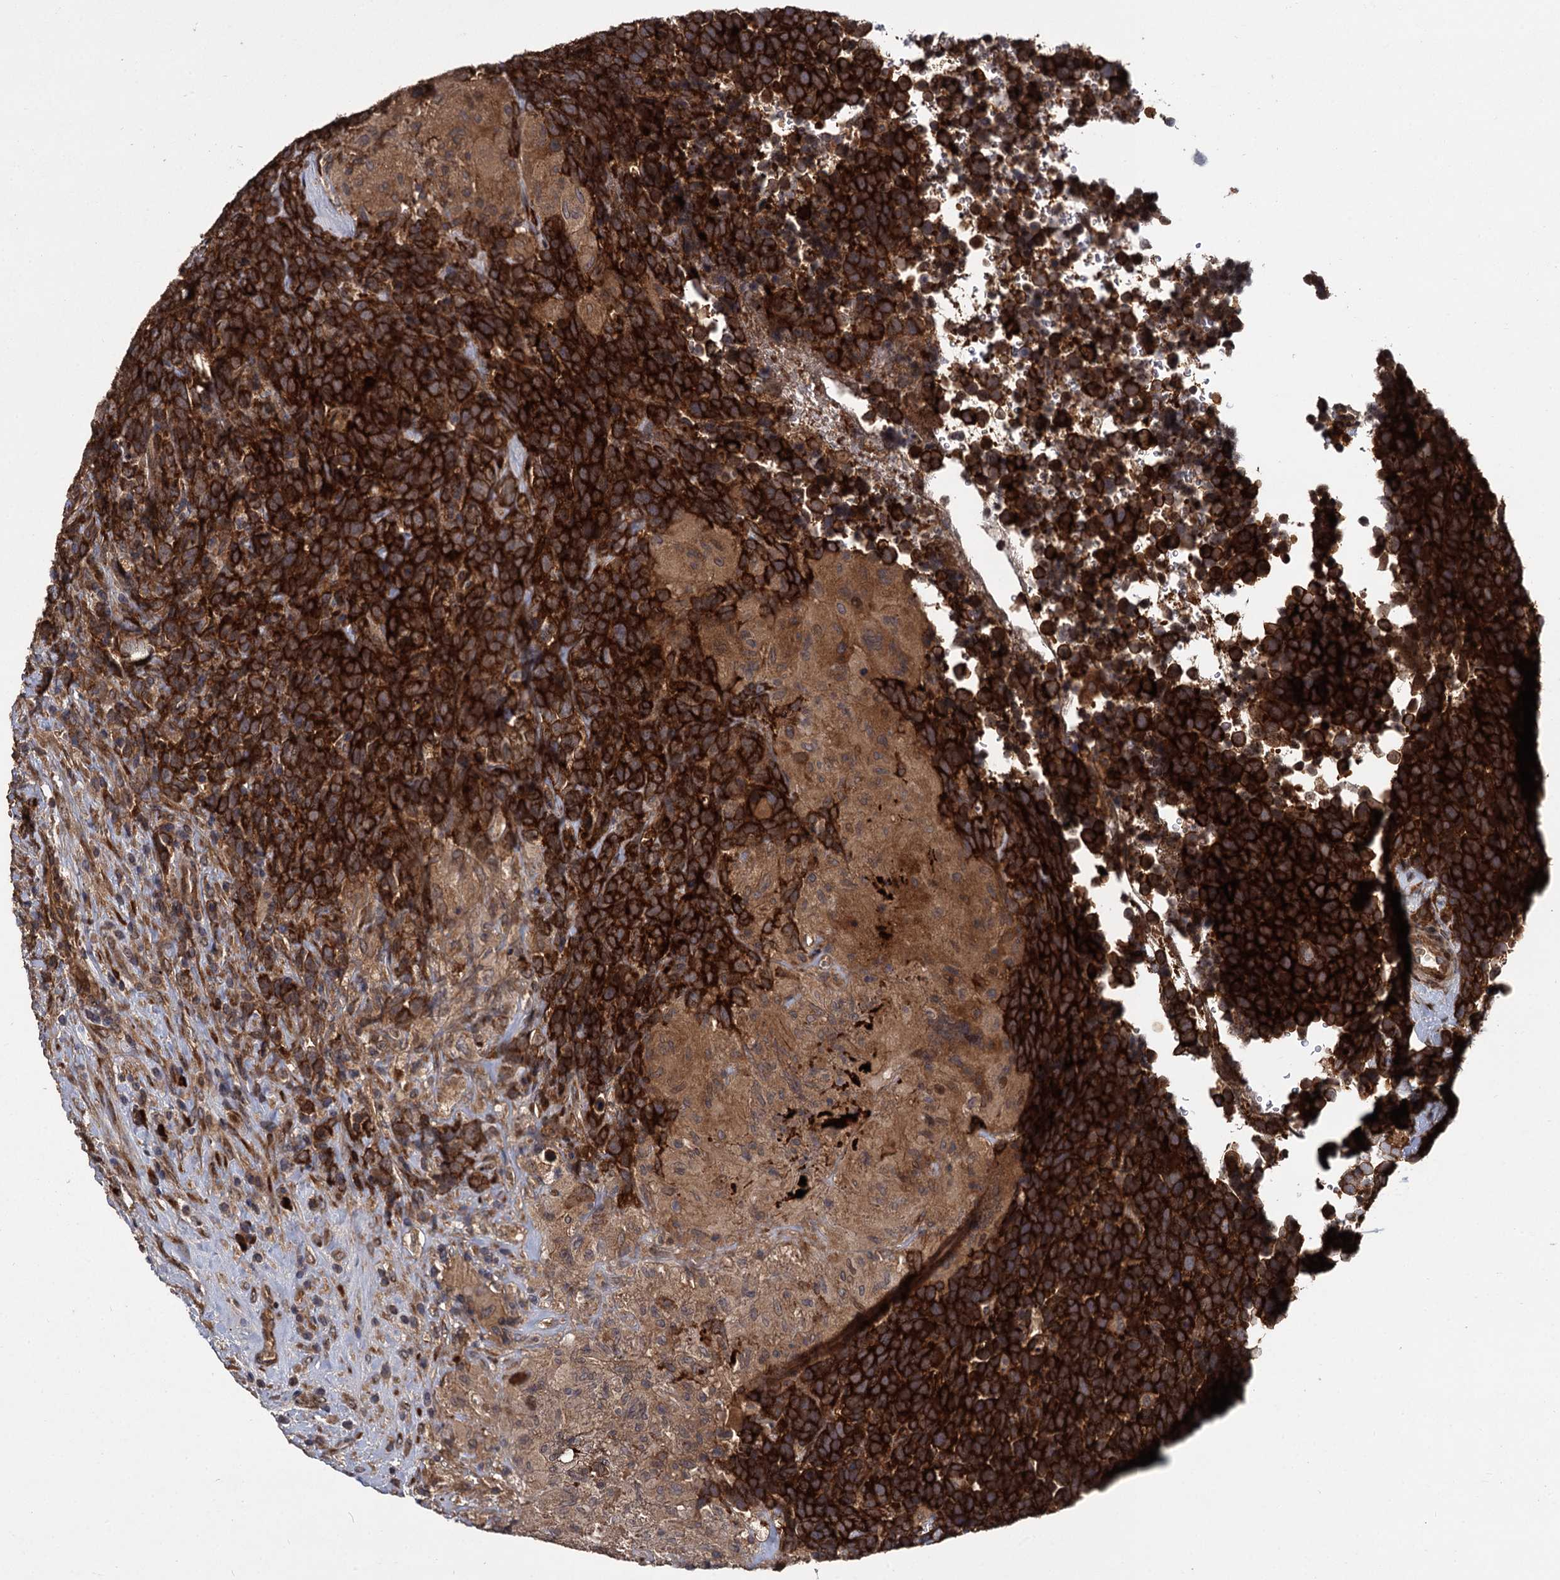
{"staining": {"intensity": "strong", "quantity": ">75%", "location": "cytoplasmic/membranous"}, "tissue": "urothelial cancer", "cell_type": "Tumor cells", "image_type": "cancer", "snomed": [{"axis": "morphology", "description": "Urothelial carcinoma, High grade"}, {"axis": "topography", "description": "Urinary bladder"}], "caption": "Immunohistochemistry of urothelial cancer reveals high levels of strong cytoplasmic/membranous staining in approximately >75% of tumor cells.", "gene": "INPPL1", "patient": {"sex": "female", "age": 82}}